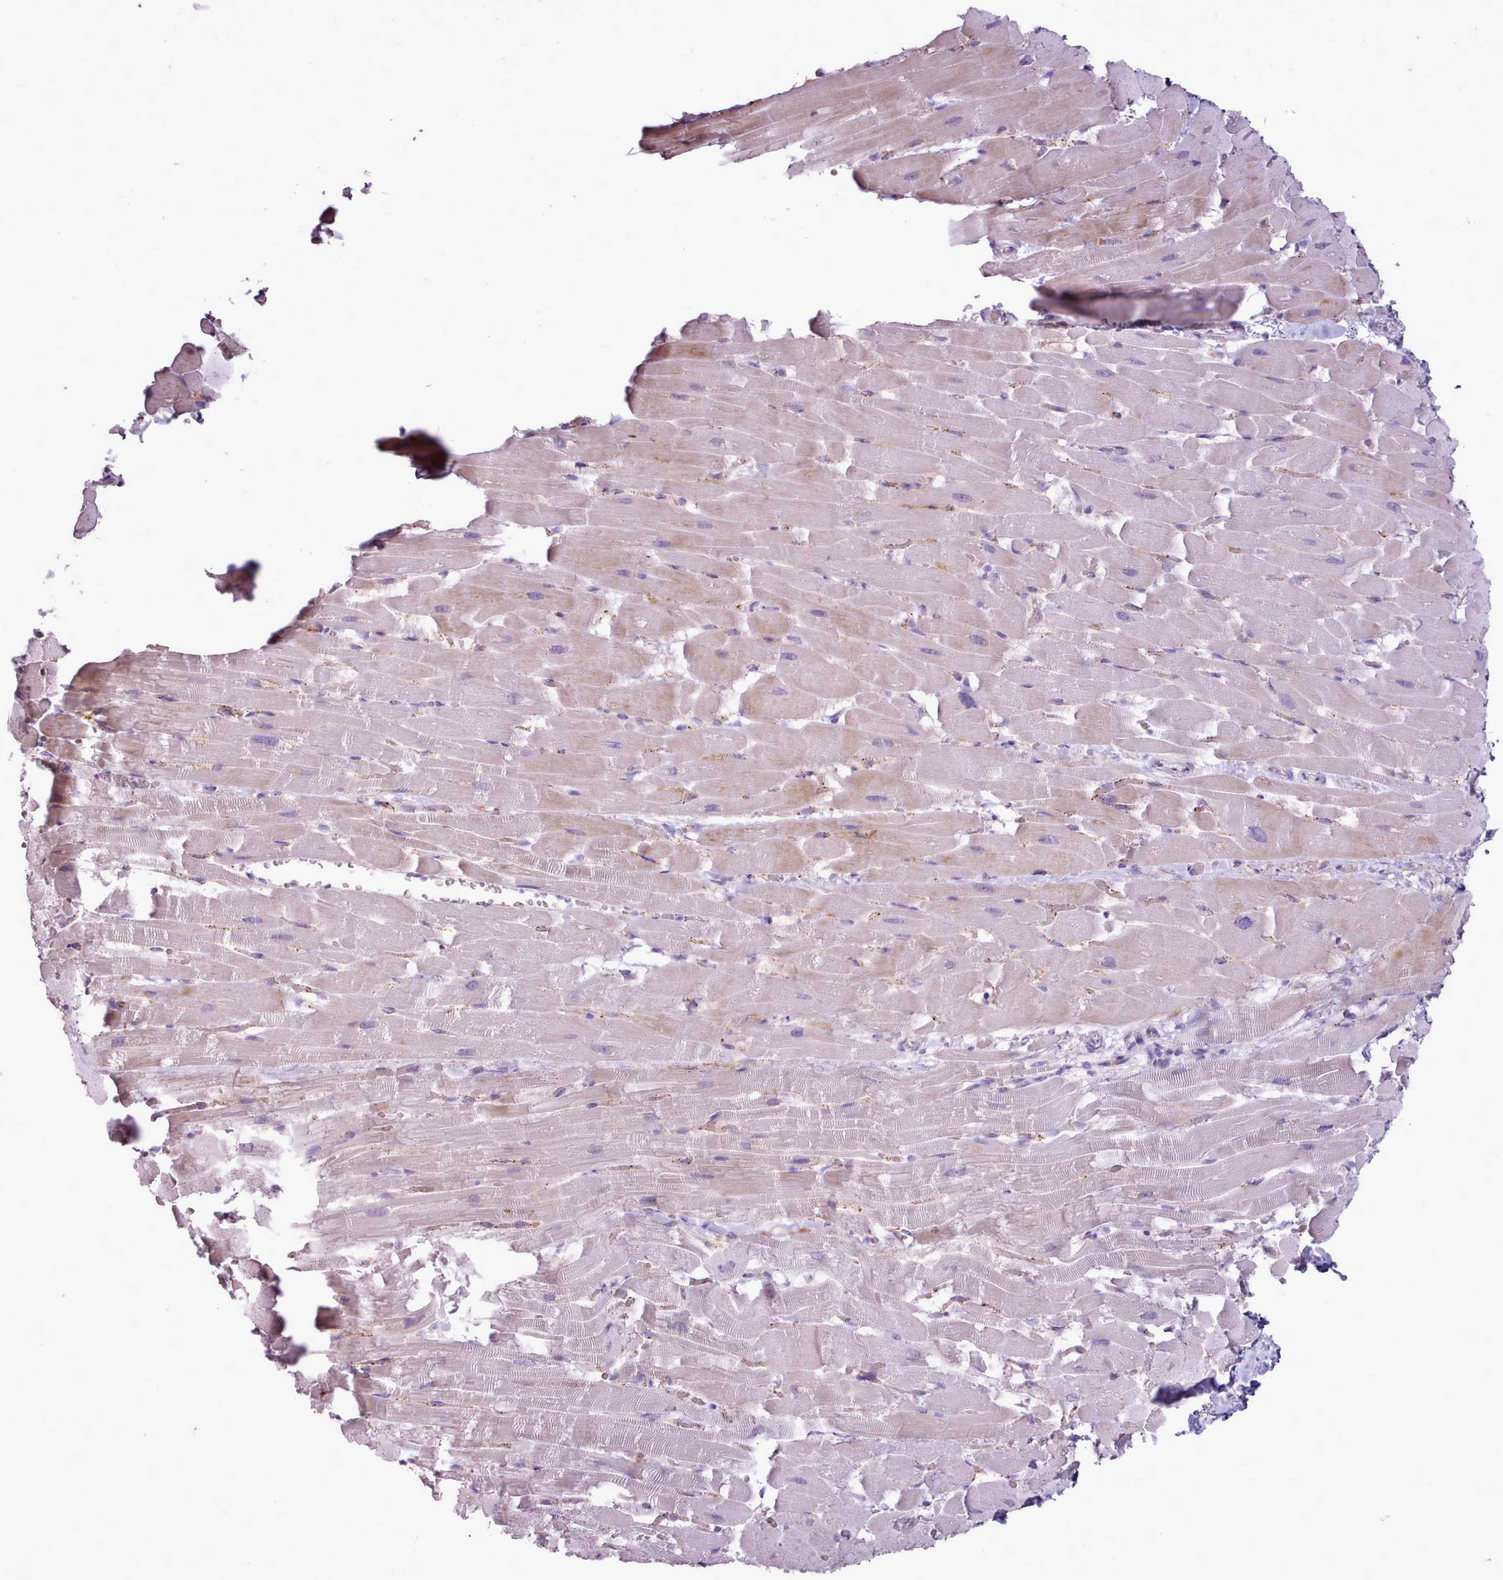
{"staining": {"intensity": "weak", "quantity": "<25%", "location": "cytoplasmic/membranous"}, "tissue": "heart muscle", "cell_type": "Cardiomyocytes", "image_type": "normal", "snomed": [{"axis": "morphology", "description": "Normal tissue, NOS"}, {"axis": "topography", "description": "Heart"}], "caption": "Benign heart muscle was stained to show a protein in brown. There is no significant expression in cardiomyocytes.", "gene": "ATRAID", "patient": {"sex": "male", "age": 37}}